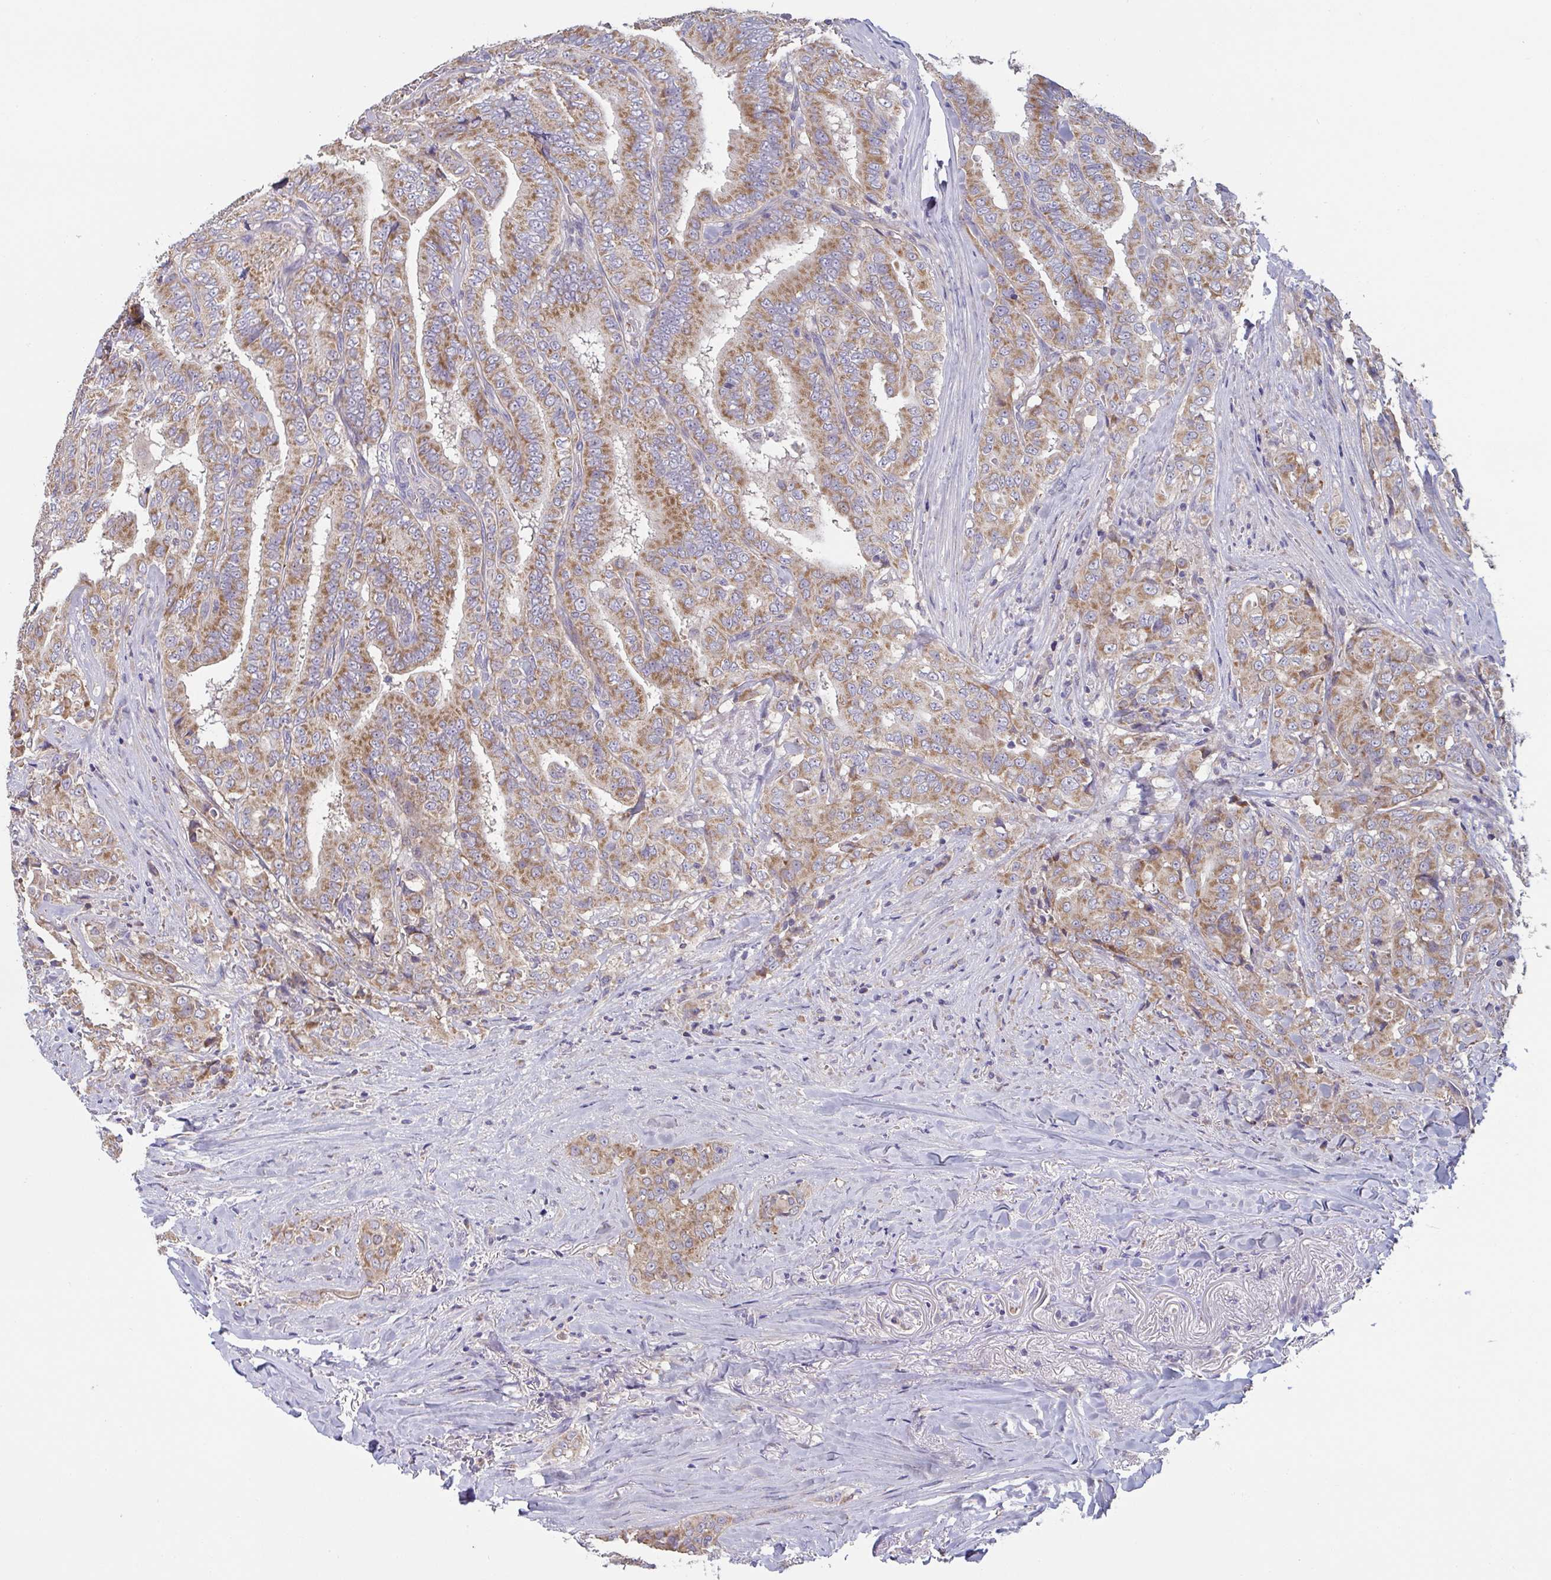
{"staining": {"intensity": "moderate", "quantity": ">75%", "location": "cytoplasmic/membranous"}, "tissue": "thyroid cancer", "cell_type": "Tumor cells", "image_type": "cancer", "snomed": [{"axis": "morphology", "description": "Papillary adenocarcinoma, NOS"}, {"axis": "topography", "description": "Thyroid gland"}], "caption": "Human papillary adenocarcinoma (thyroid) stained with a brown dye shows moderate cytoplasmic/membranous positive expression in about >75% of tumor cells.", "gene": "MRPS2", "patient": {"sex": "male", "age": 61}}